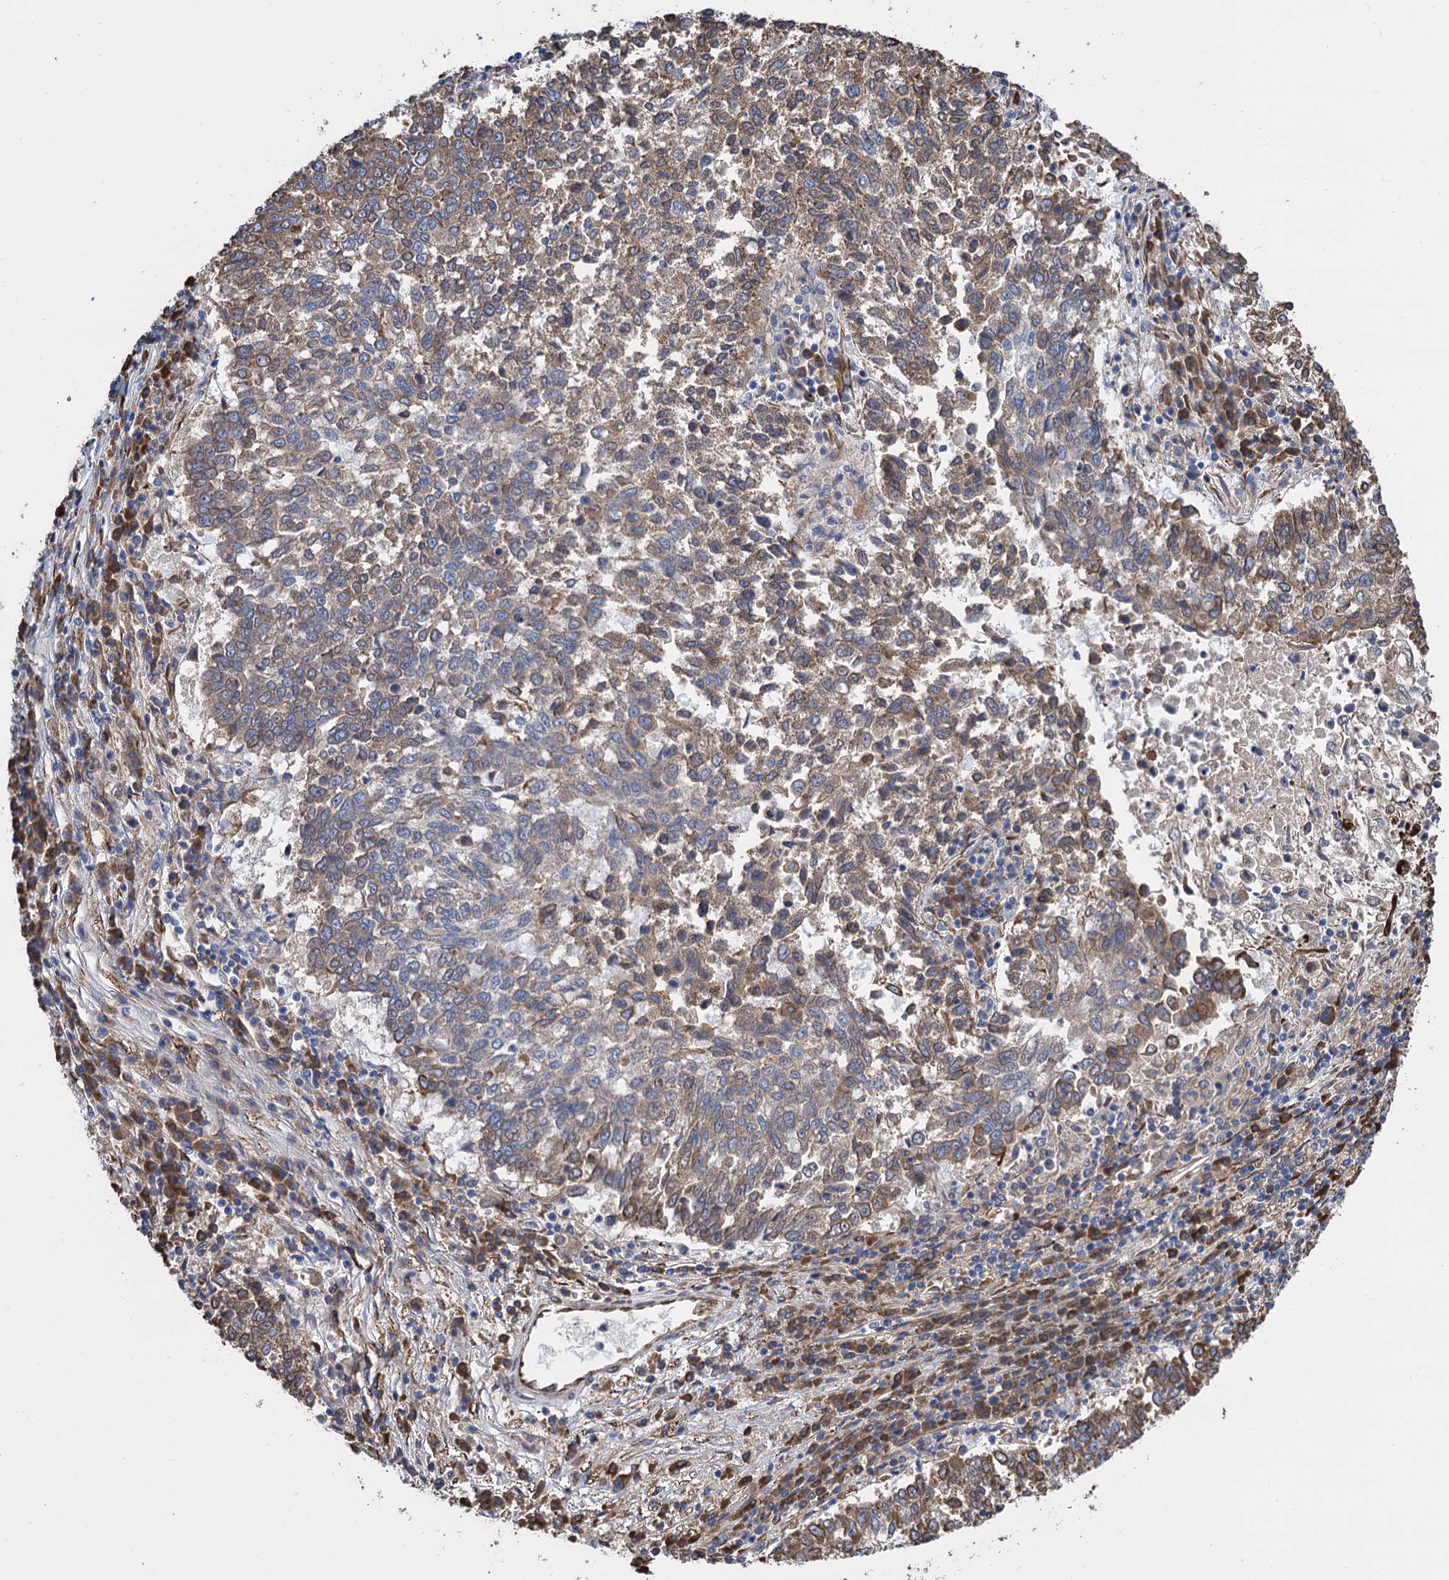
{"staining": {"intensity": "weak", "quantity": "25%-75%", "location": "cytoplasmic/membranous"}, "tissue": "lung cancer", "cell_type": "Tumor cells", "image_type": "cancer", "snomed": [{"axis": "morphology", "description": "Squamous cell carcinoma, NOS"}, {"axis": "topography", "description": "Lung"}], "caption": "This is a photomicrograph of immunohistochemistry staining of lung cancer (squamous cell carcinoma), which shows weak expression in the cytoplasmic/membranous of tumor cells.", "gene": "CNNM1", "patient": {"sex": "male", "age": 73}}